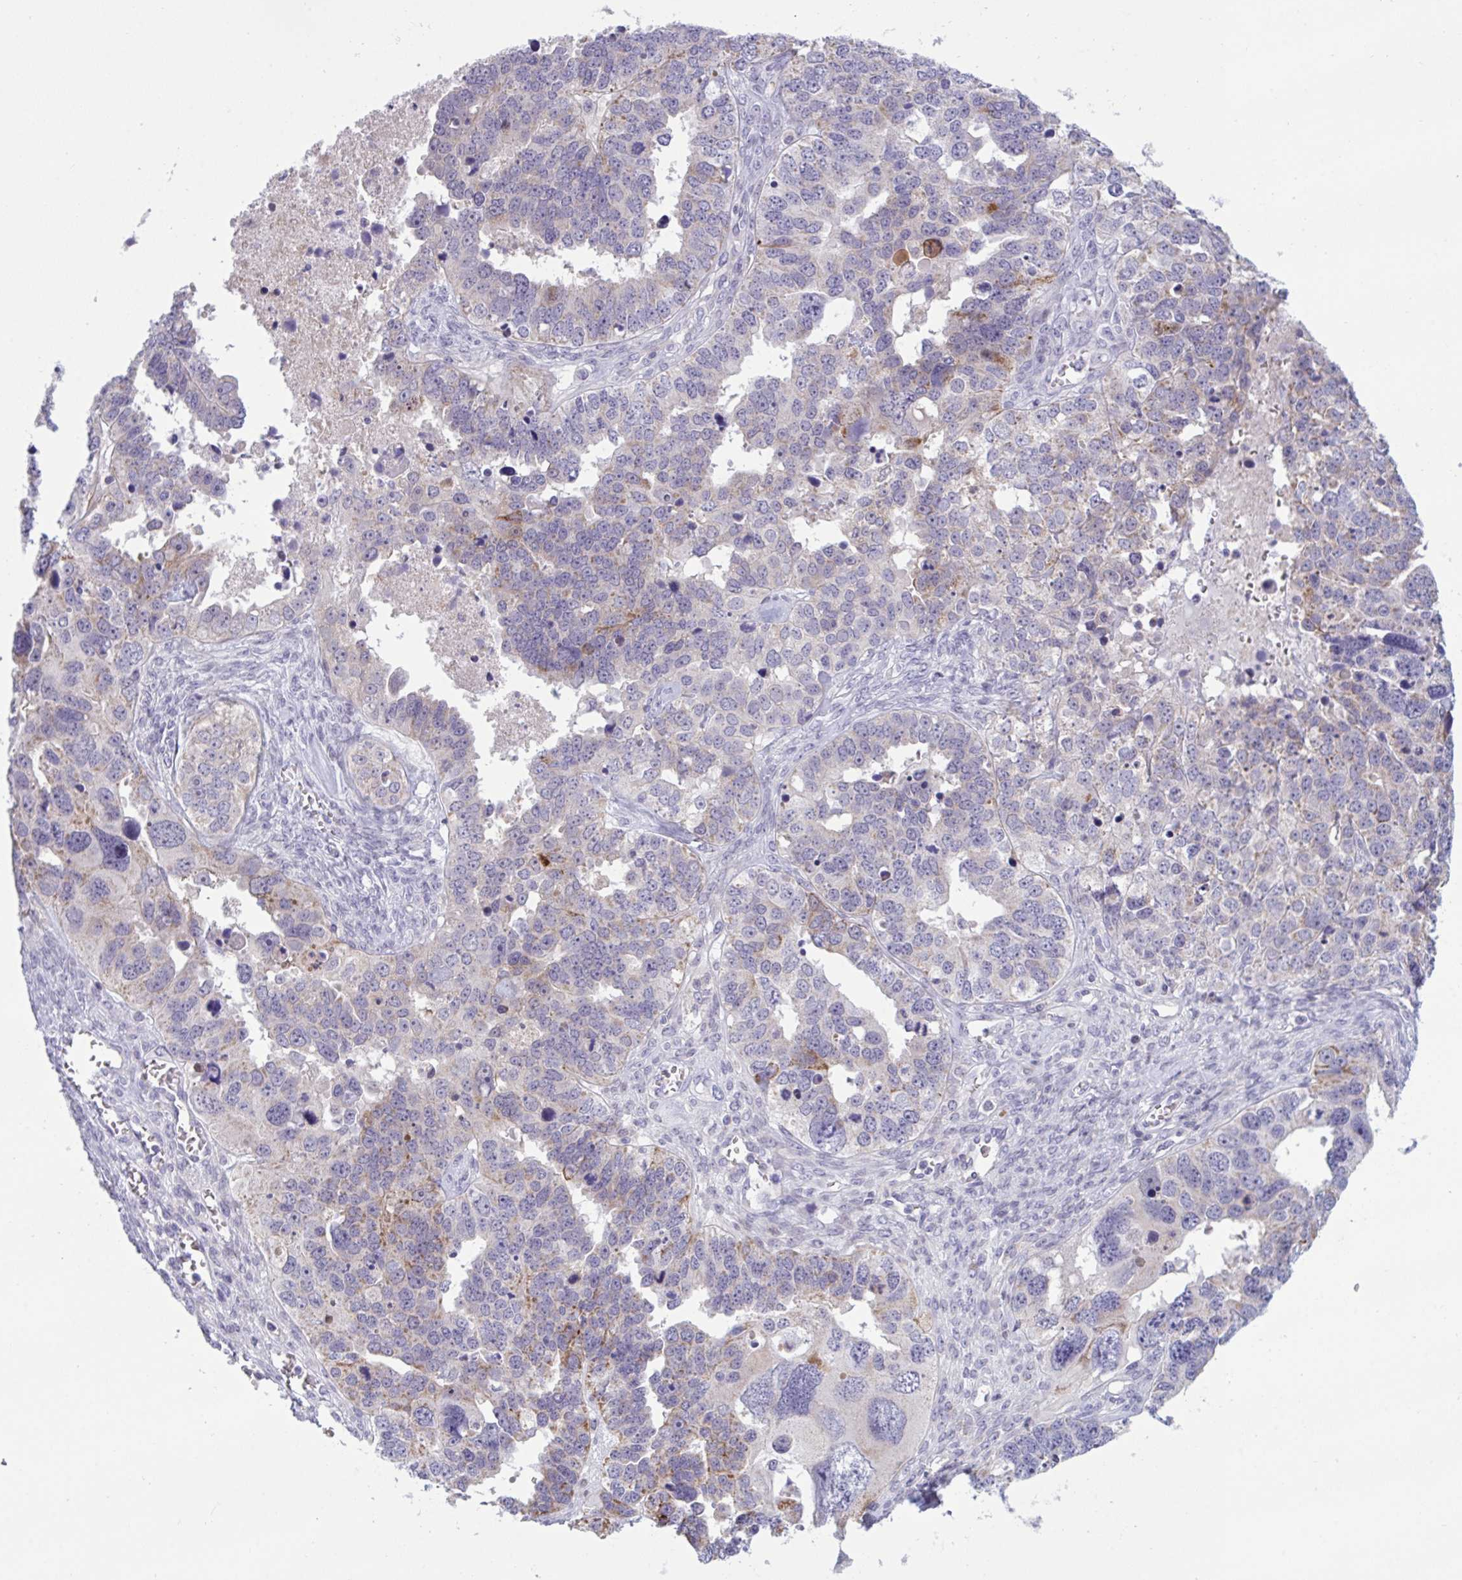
{"staining": {"intensity": "moderate", "quantity": "<25%", "location": "cytoplasmic/membranous"}, "tissue": "ovarian cancer", "cell_type": "Tumor cells", "image_type": "cancer", "snomed": [{"axis": "morphology", "description": "Cystadenocarcinoma, serous, NOS"}, {"axis": "topography", "description": "Ovary"}], "caption": "An immunohistochemistry (IHC) micrograph of neoplastic tissue is shown. Protein staining in brown highlights moderate cytoplasmic/membranous positivity in serous cystadenocarcinoma (ovarian) within tumor cells.", "gene": "VWC2", "patient": {"sex": "female", "age": 76}}